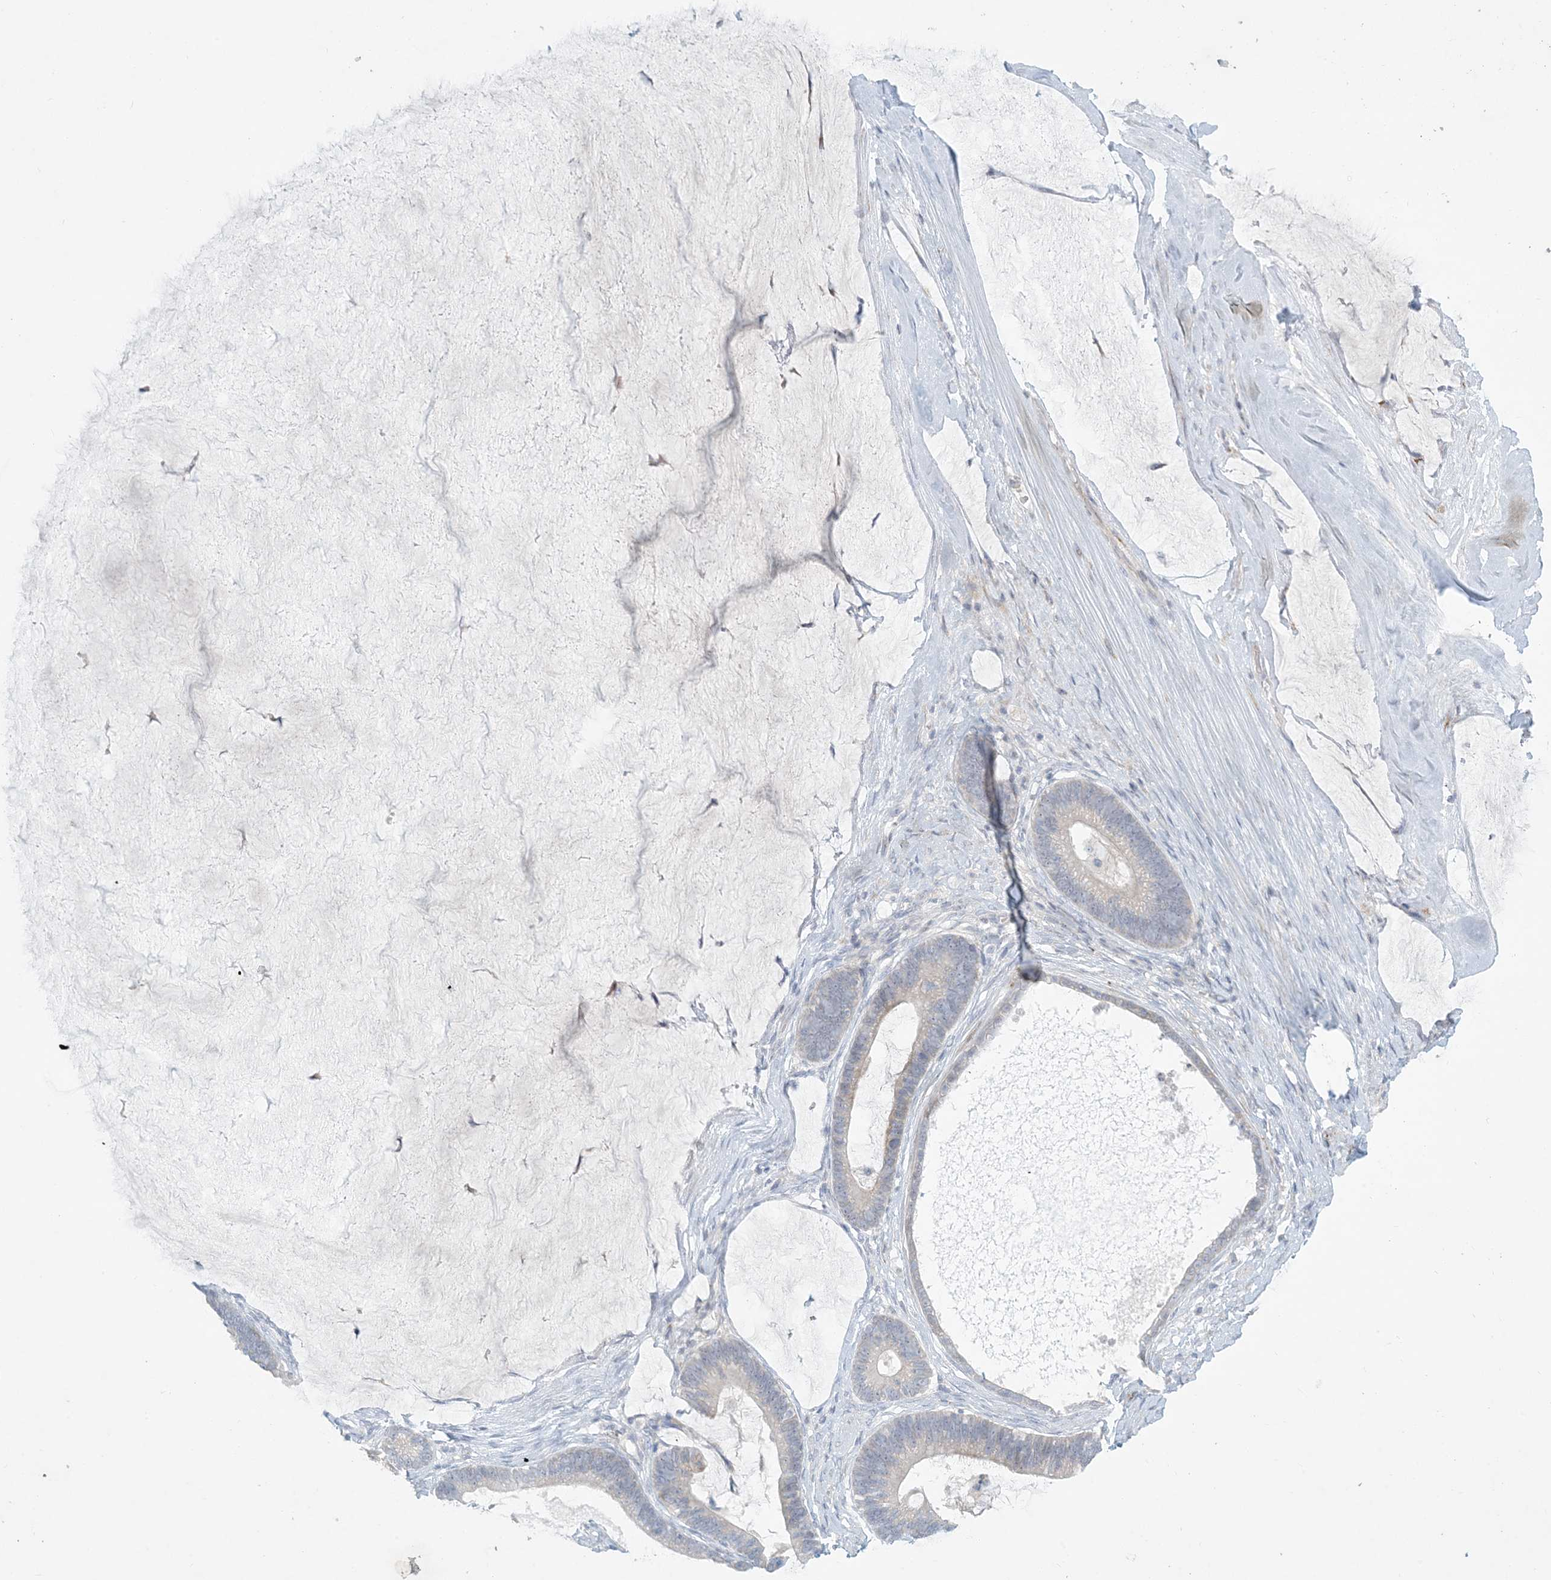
{"staining": {"intensity": "negative", "quantity": "none", "location": "none"}, "tissue": "ovarian cancer", "cell_type": "Tumor cells", "image_type": "cancer", "snomed": [{"axis": "morphology", "description": "Cystadenocarcinoma, mucinous, NOS"}, {"axis": "topography", "description": "Ovary"}], "caption": "Tumor cells show no significant protein expression in ovarian mucinous cystadenocarcinoma.", "gene": "ZNF385D", "patient": {"sex": "female", "age": 61}}